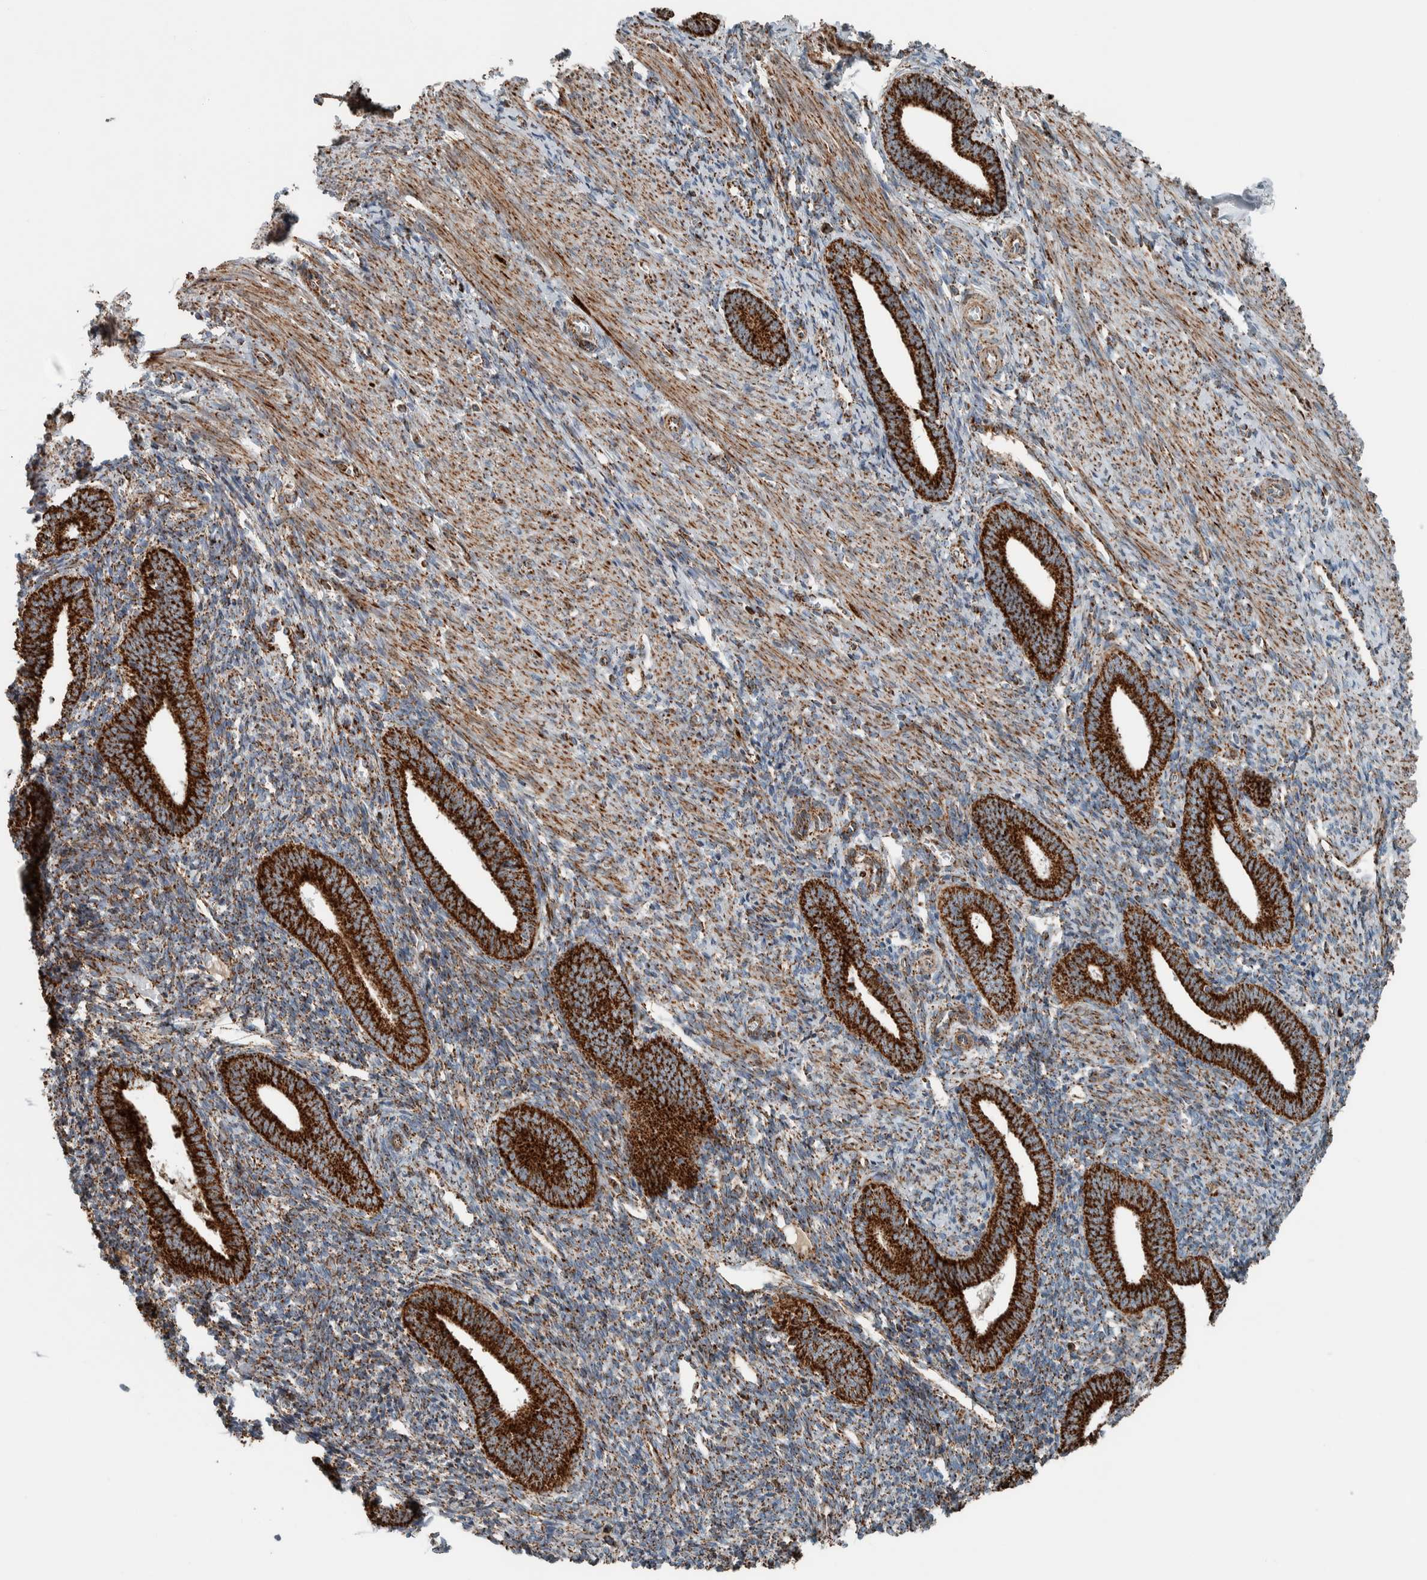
{"staining": {"intensity": "moderate", "quantity": ">75%", "location": "cytoplasmic/membranous"}, "tissue": "endometrium", "cell_type": "Cells in endometrial stroma", "image_type": "normal", "snomed": [{"axis": "morphology", "description": "Normal tissue, NOS"}, {"axis": "topography", "description": "Uterus"}, {"axis": "topography", "description": "Endometrium"}], "caption": "Immunohistochemistry photomicrograph of normal endometrium: endometrium stained using immunohistochemistry (IHC) displays medium levels of moderate protein expression localized specifically in the cytoplasmic/membranous of cells in endometrial stroma, appearing as a cytoplasmic/membranous brown color.", "gene": "CNTROB", "patient": {"sex": "female", "age": 33}}